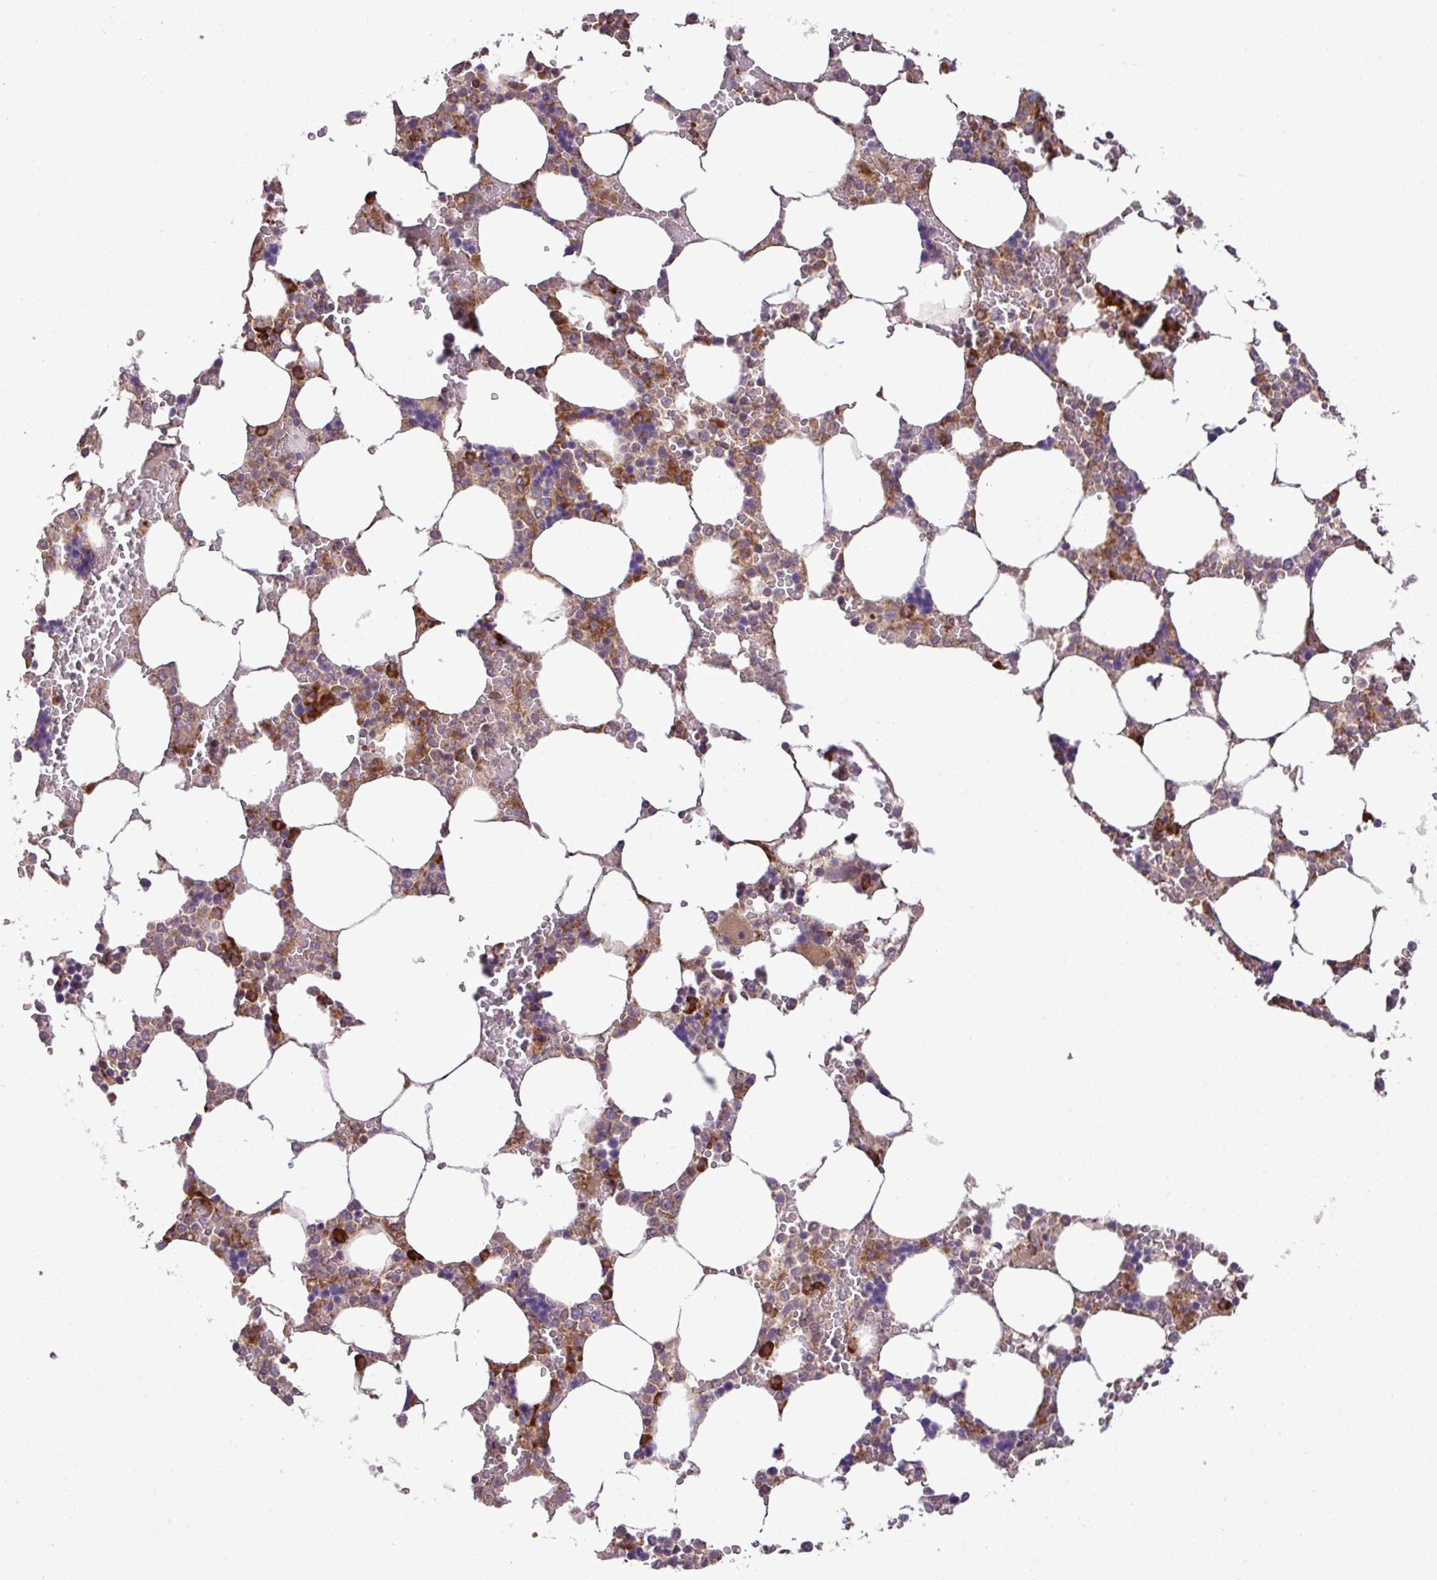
{"staining": {"intensity": "strong", "quantity": "<25%", "location": "cytoplasmic/membranous"}, "tissue": "bone marrow", "cell_type": "Hematopoietic cells", "image_type": "normal", "snomed": [{"axis": "morphology", "description": "Normal tissue, NOS"}, {"axis": "topography", "description": "Bone marrow"}], "caption": "Normal bone marrow demonstrates strong cytoplasmic/membranous positivity in approximately <25% of hematopoietic cells, visualized by immunohistochemistry. The staining was performed using DAB to visualize the protein expression in brown, while the nuclei were stained in blue with hematoxylin (Magnification: 20x).", "gene": "DLGAP4", "patient": {"sex": "male", "age": 64}}